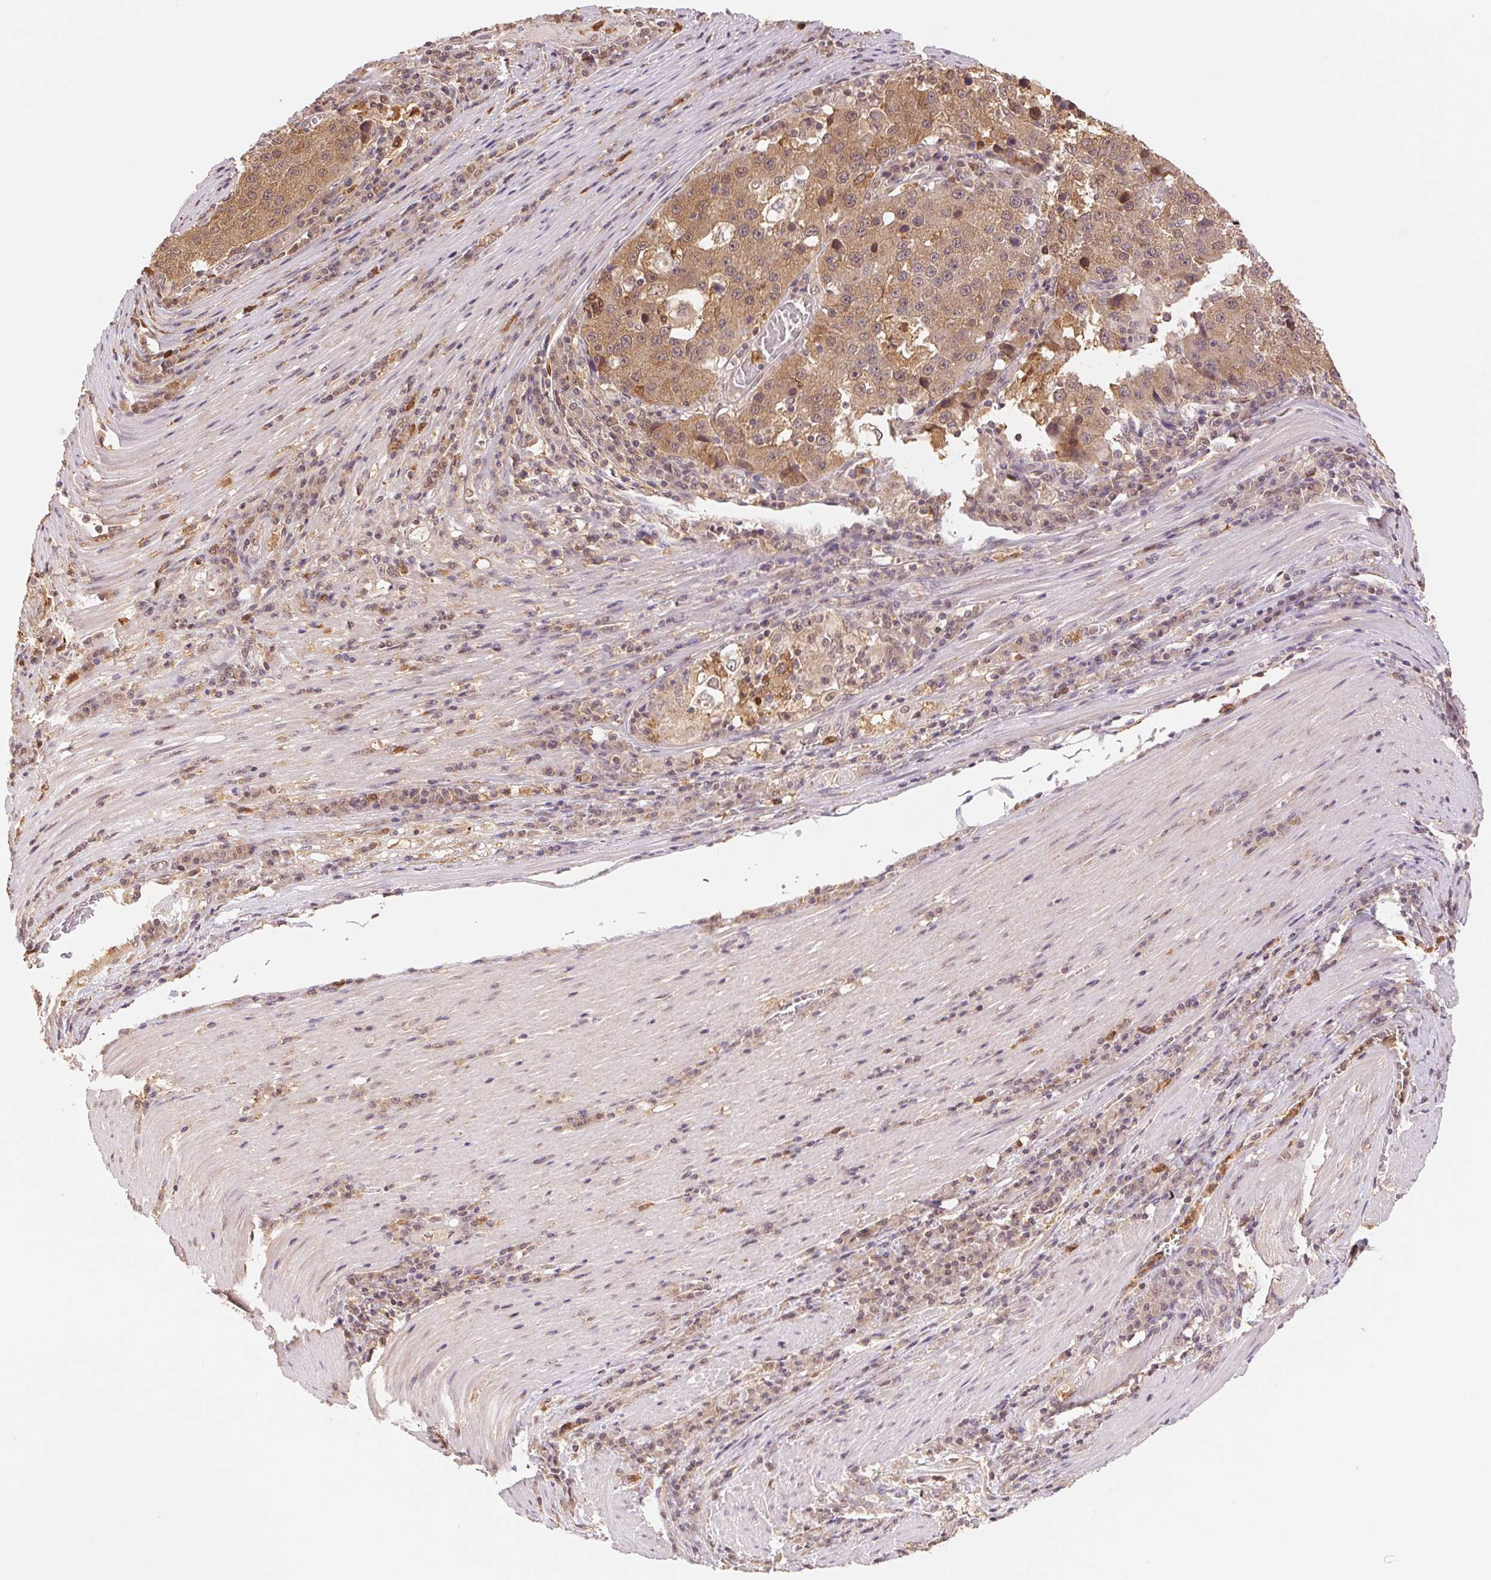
{"staining": {"intensity": "moderate", "quantity": ">75%", "location": "cytoplasmic/membranous,nuclear"}, "tissue": "stomach cancer", "cell_type": "Tumor cells", "image_type": "cancer", "snomed": [{"axis": "morphology", "description": "Adenocarcinoma, NOS"}, {"axis": "topography", "description": "Stomach"}], "caption": "Stomach cancer tissue displays moderate cytoplasmic/membranous and nuclear positivity in approximately >75% of tumor cells, visualized by immunohistochemistry.", "gene": "CDC123", "patient": {"sex": "male", "age": 71}}